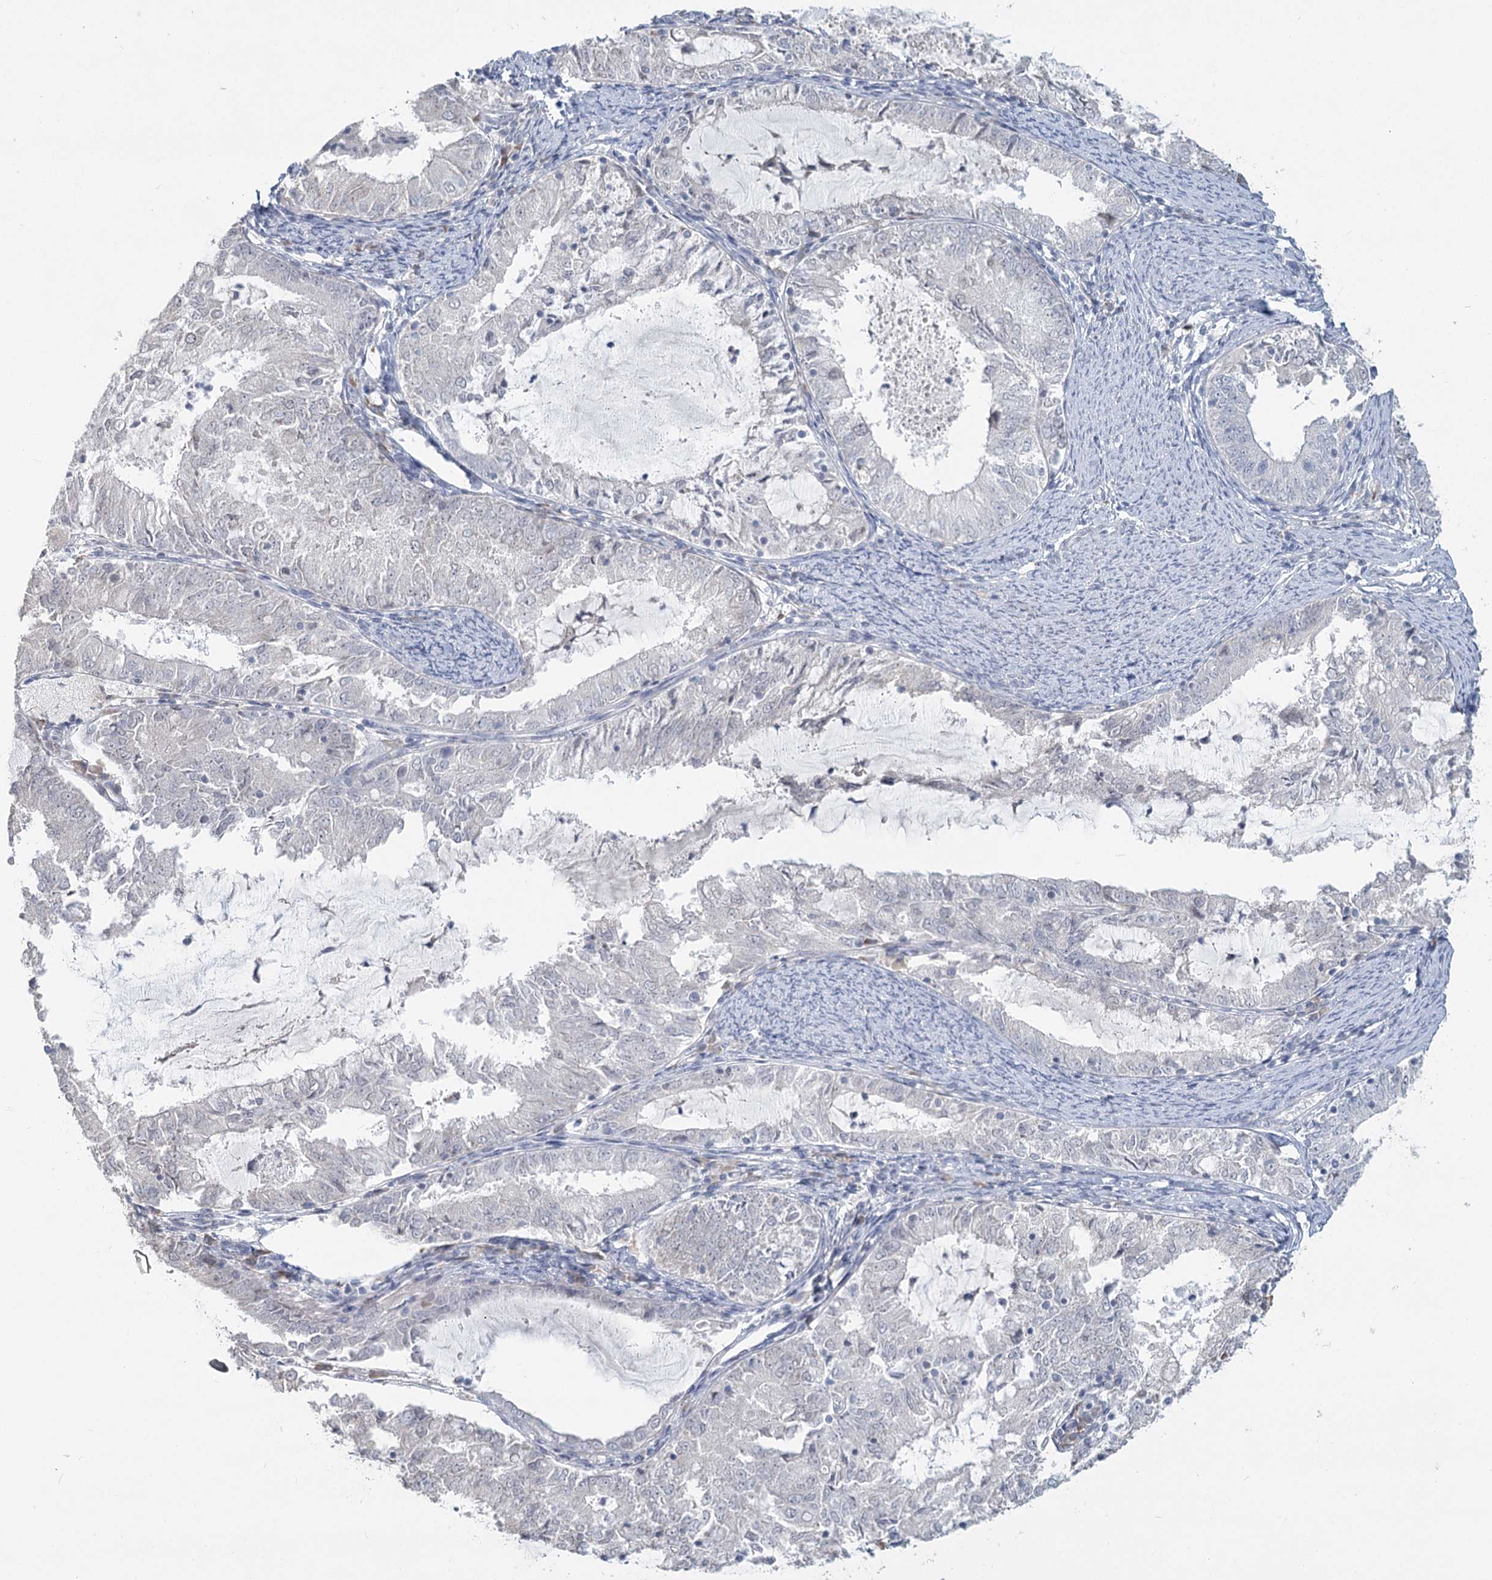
{"staining": {"intensity": "negative", "quantity": "none", "location": "none"}, "tissue": "endometrial cancer", "cell_type": "Tumor cells", "image_type": "cancer", "snomed": [{"axis": "morphology", "description": "Adenocarcinoma, NOS"}, {"axis": "topography", "description": "Endometrium"}], "caption": "The photomicrograph shows no staining of tumor cells in endometrial cancer (adenocarcinoma).", "gene": "SLC9A3", "patient": {"sex": "female", "age": 57}}